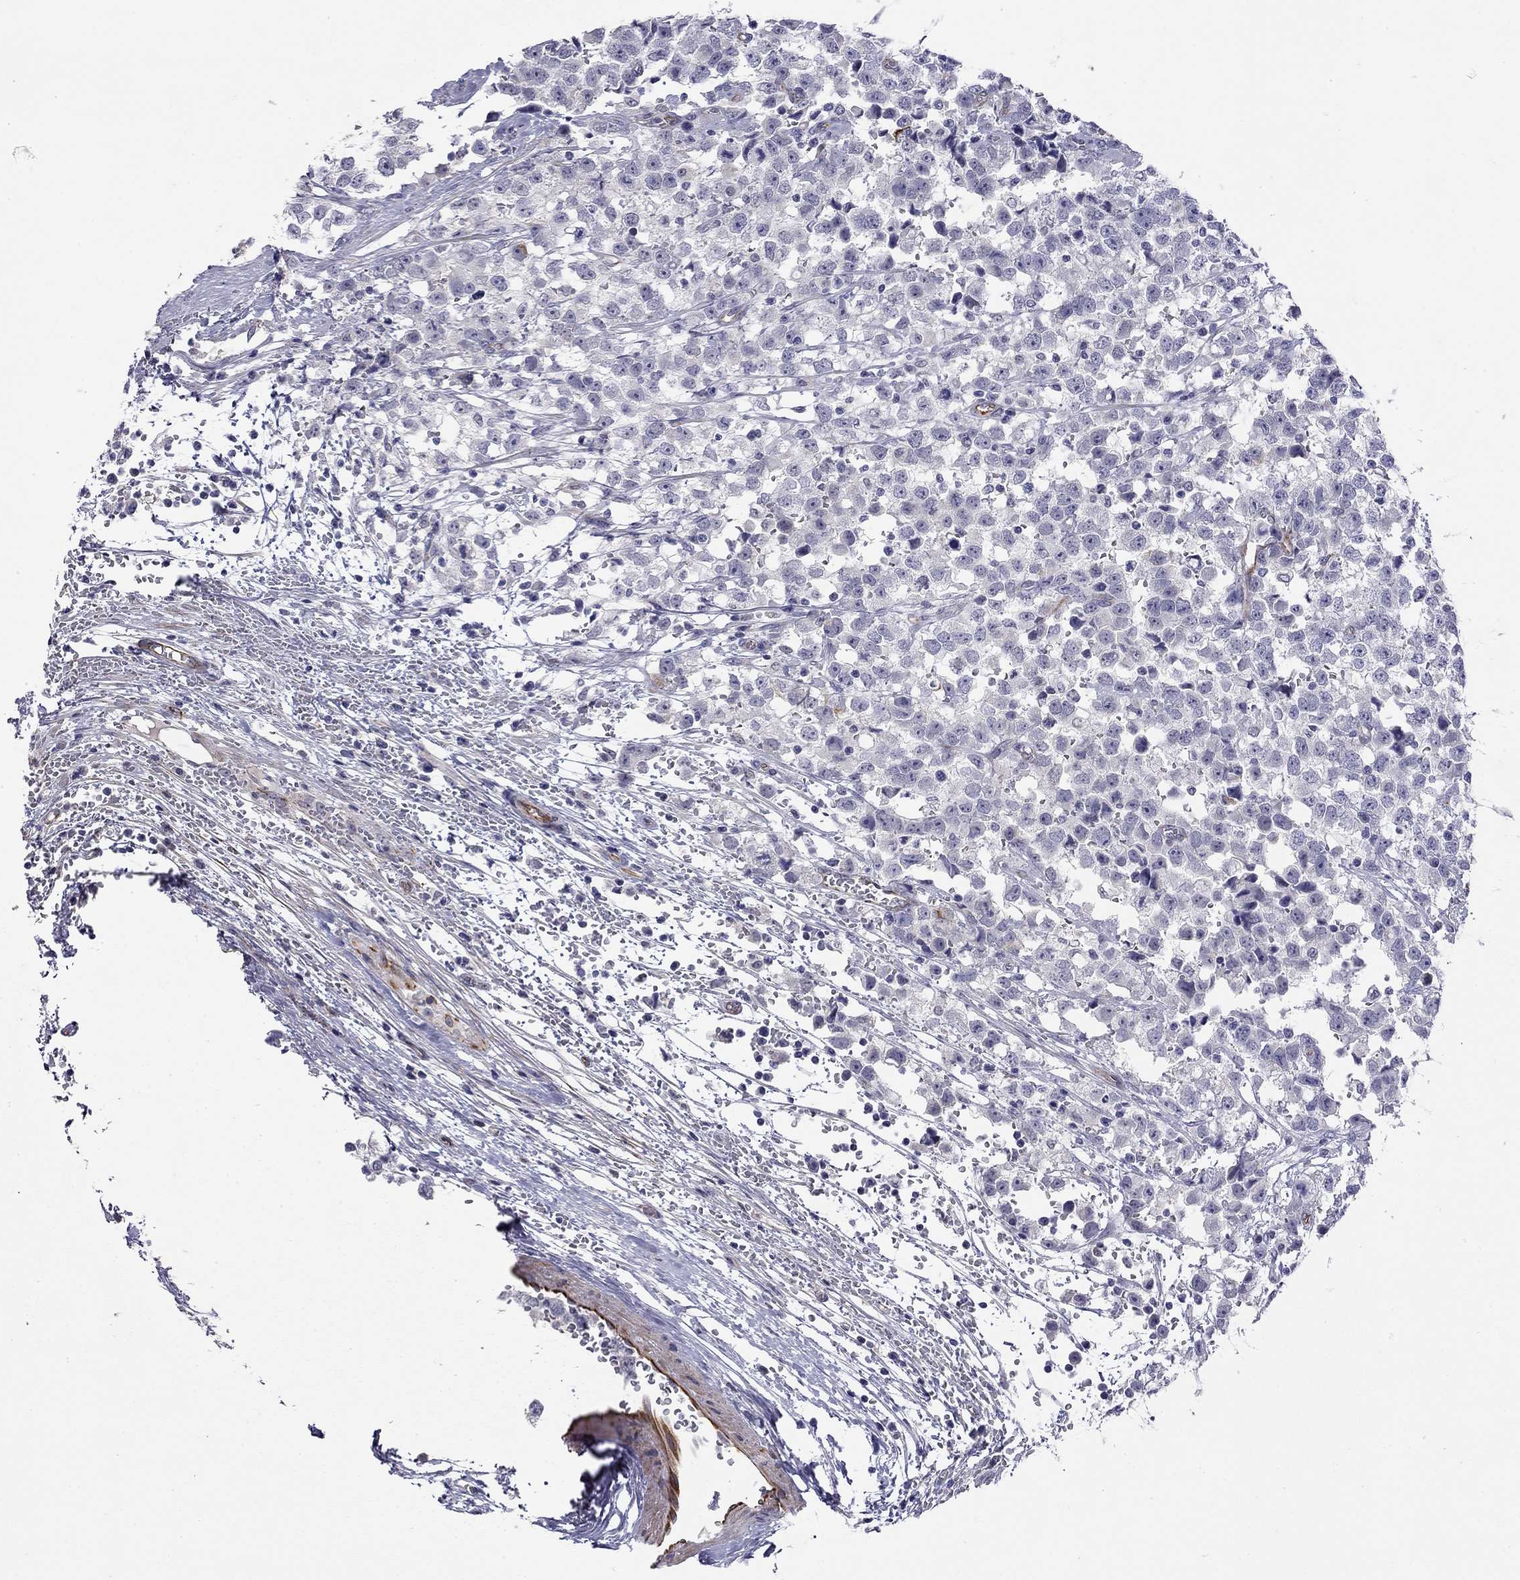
{"staining": {"intensity": "negative", "quantity": "none", "location": "none"}, "tissue": "testis cancer", "cell_type": "Tumor cells", "image_type": "cancer", "snomed": [{"axis": "morphology", "description": "Seminoma, NOS"}, {"axis": "topography", "description": "Testis"}], "caption": "High magnification brightfield microscopy of seminoma (testis) stained with DAB (3,3'-diaminobenzidine) (brown) and counterstained with hematoxylin (blue): tumor cells show no significant staining.", "gene": "RTL1", "patient": {"sex": "male", "age": 34}}